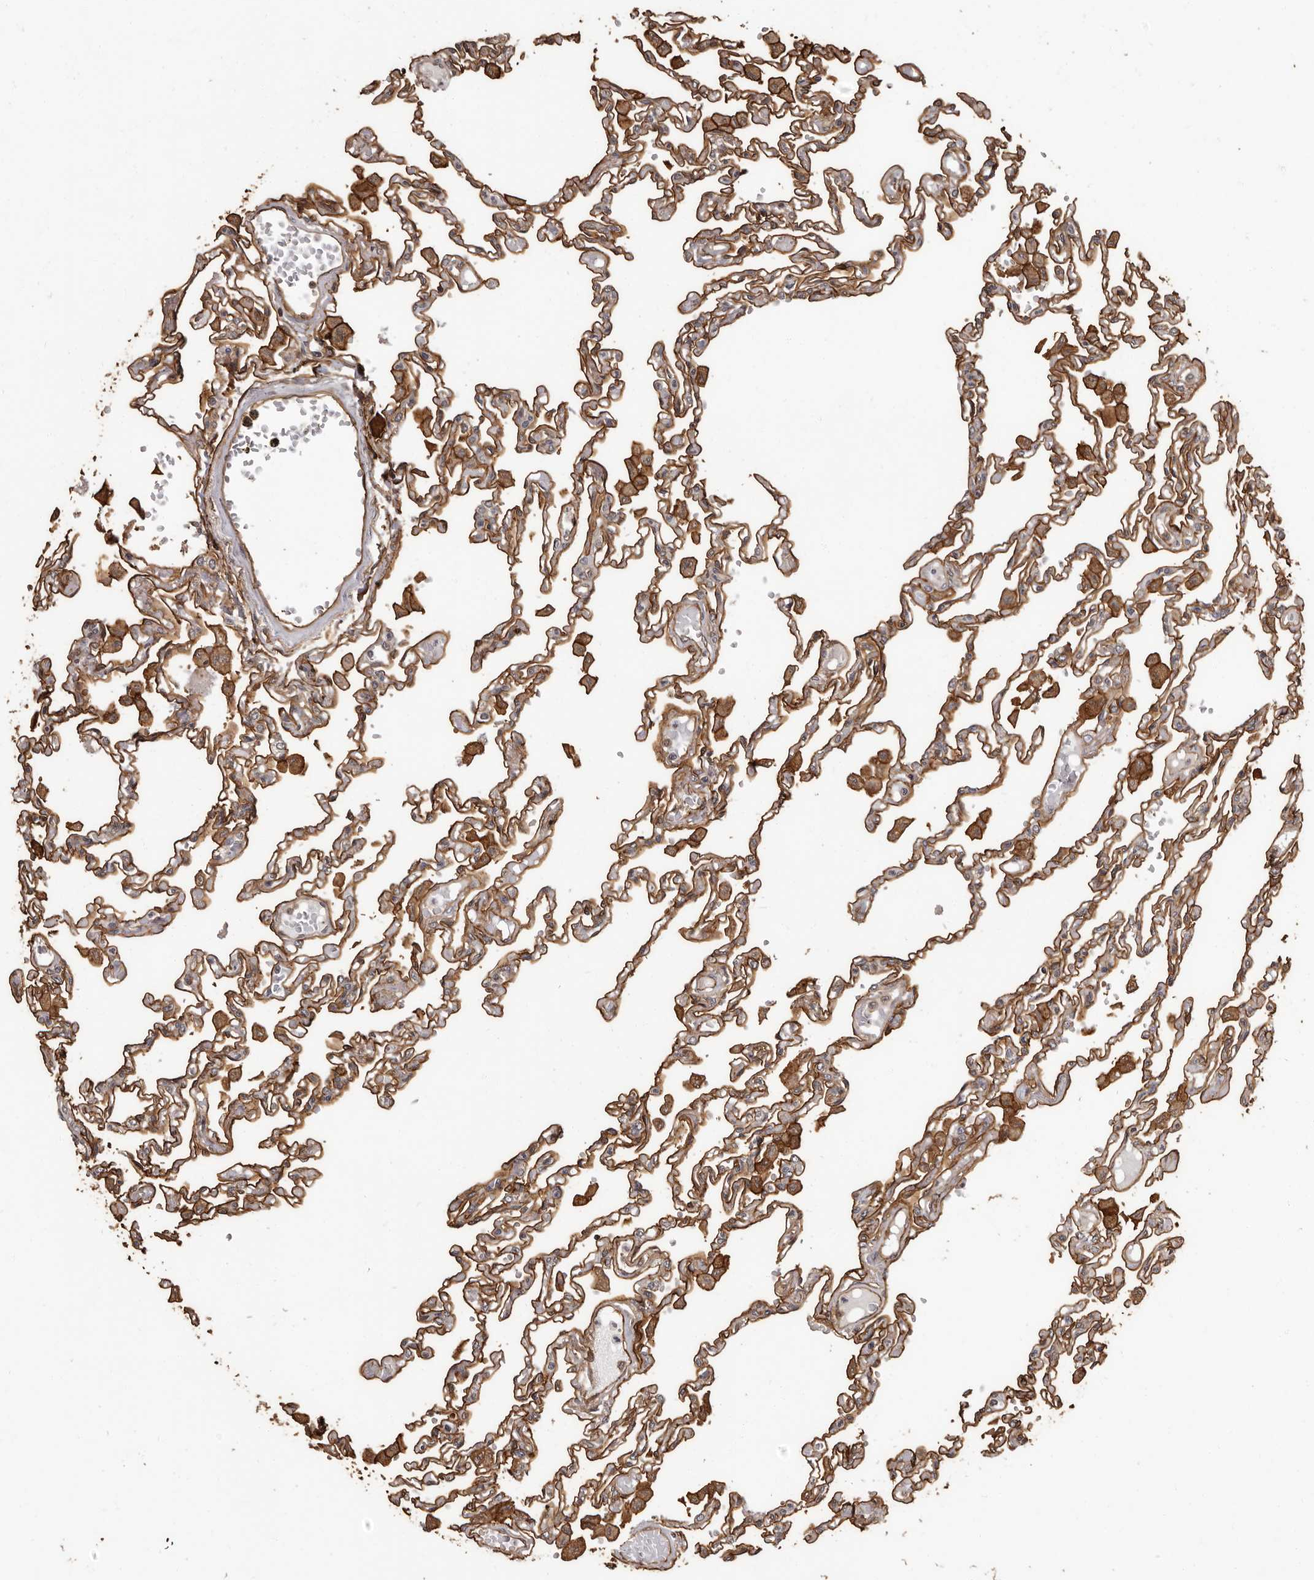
{"staining": {"intensity": "strong", "quantity": ">75%", "location": "cytoplasmic/membranous"}, "tissue": "lung", "cell_type": "Alveolar cells", "image_type": "normal", "snomed": [{"axis": "morphology", "description": "Normal tissue, NOS"}, {"axis": "topography", "description": "Bronchus"}, {"axis": "topography", "description": "Lung"}], "caption": "This micrograph exhibits normal lung stained with immunohistochemistry to label a protein in brown. The cytoplasmic/membranous of alveolar cells show strong positivity for the protein. Nuclei are counter-stained blue.", "gene": "SLITRK6", "patient": {"sex": "female", "age": 49}}